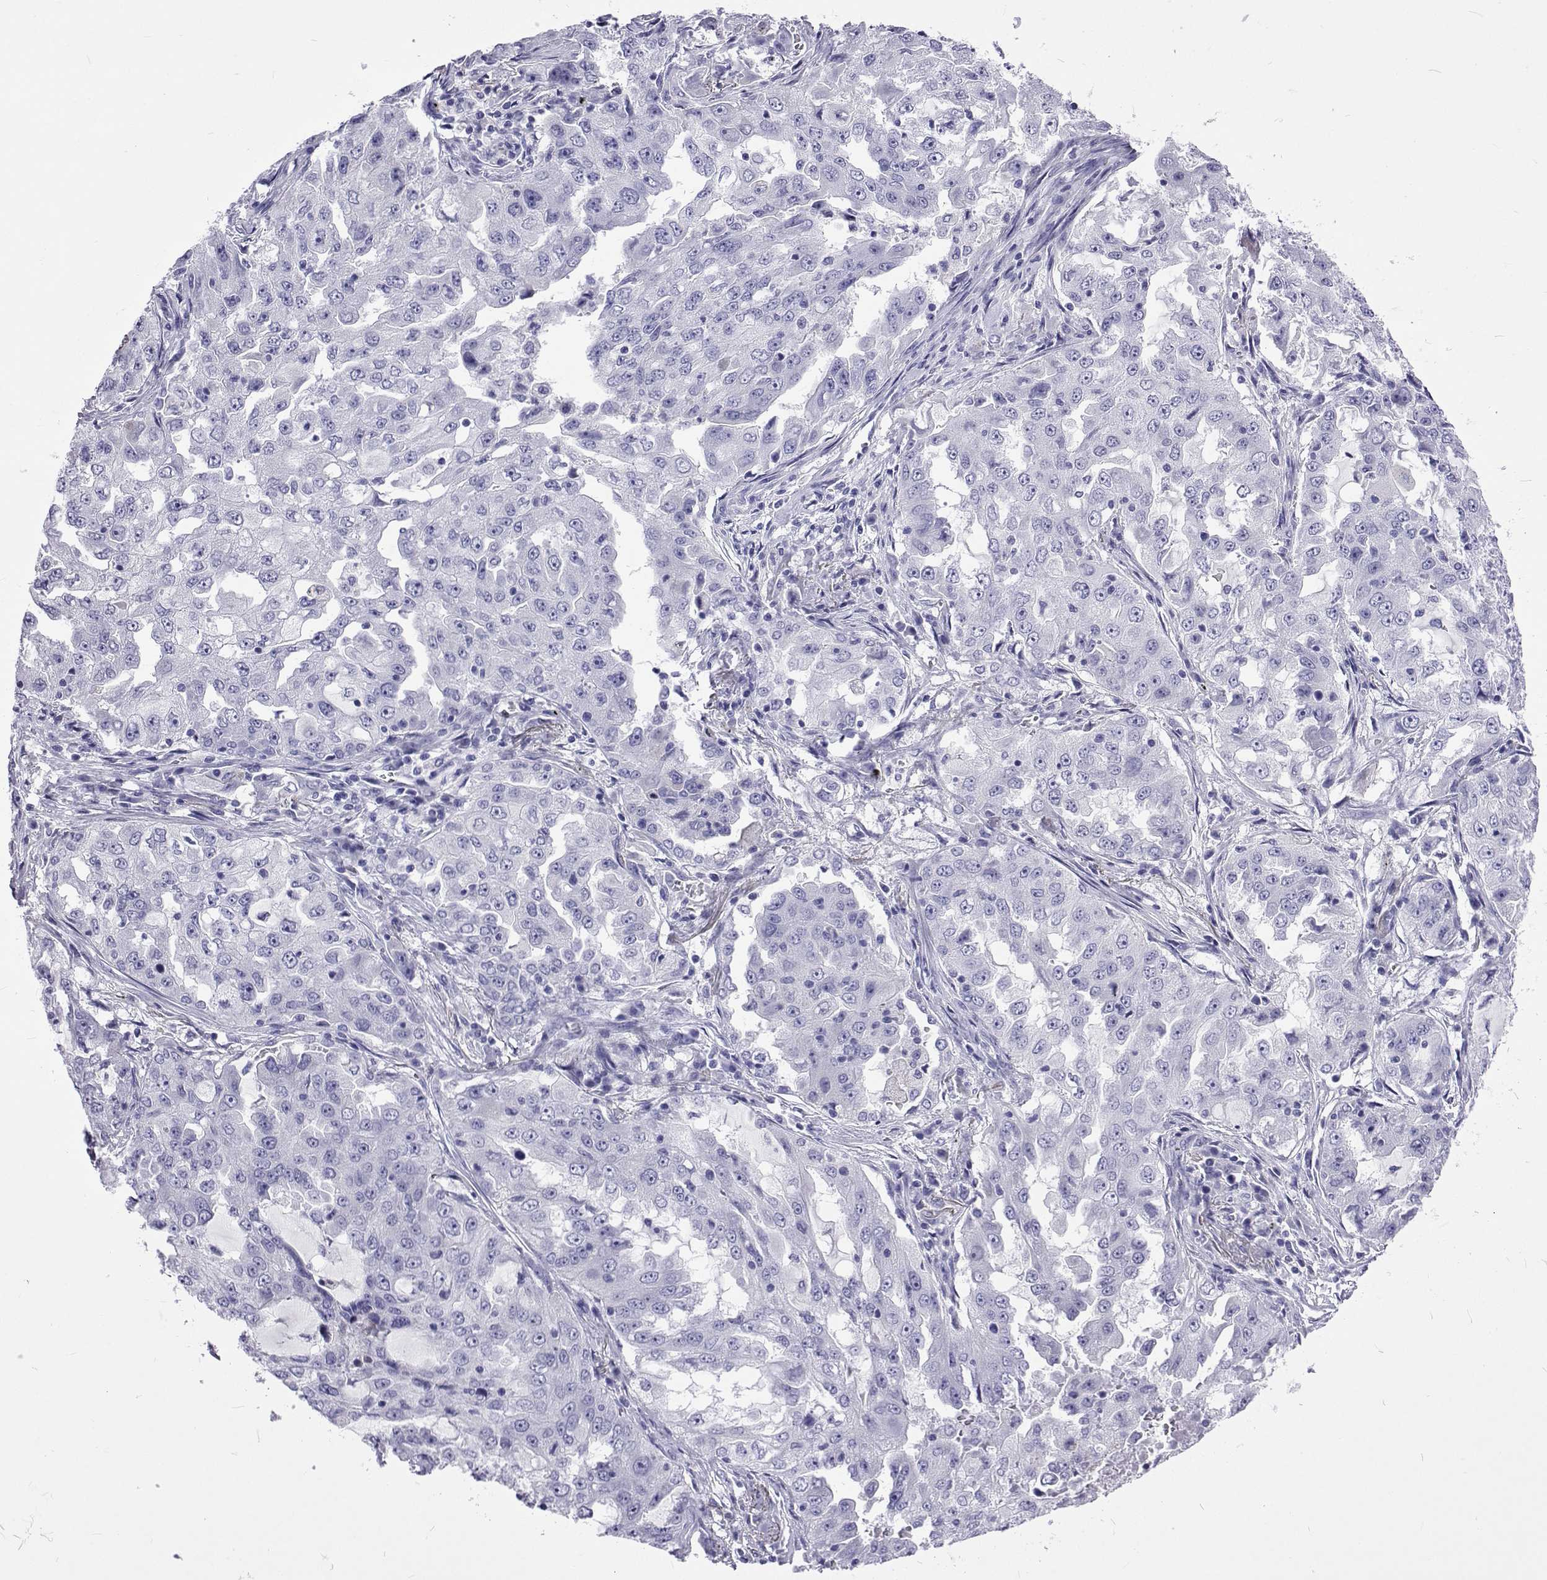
{"staining": {"intensity": "negative", "quantity": "none", "location": "none"}, "tissue": "lung cancer", "cell_type": "Tumor cells", "image_type": "cancer", "snomed": [{"axis": "morphology", "description": "Adenocarcinoma, NOS"}, {"axis": "topography", "description": "Lung"}], "caption": "Tumor cells are negative for brown protein staining in lung cancer (adenocarcinoma).", "gene": "UMODL1", "patient": {"sex": "female", "age": 61}}